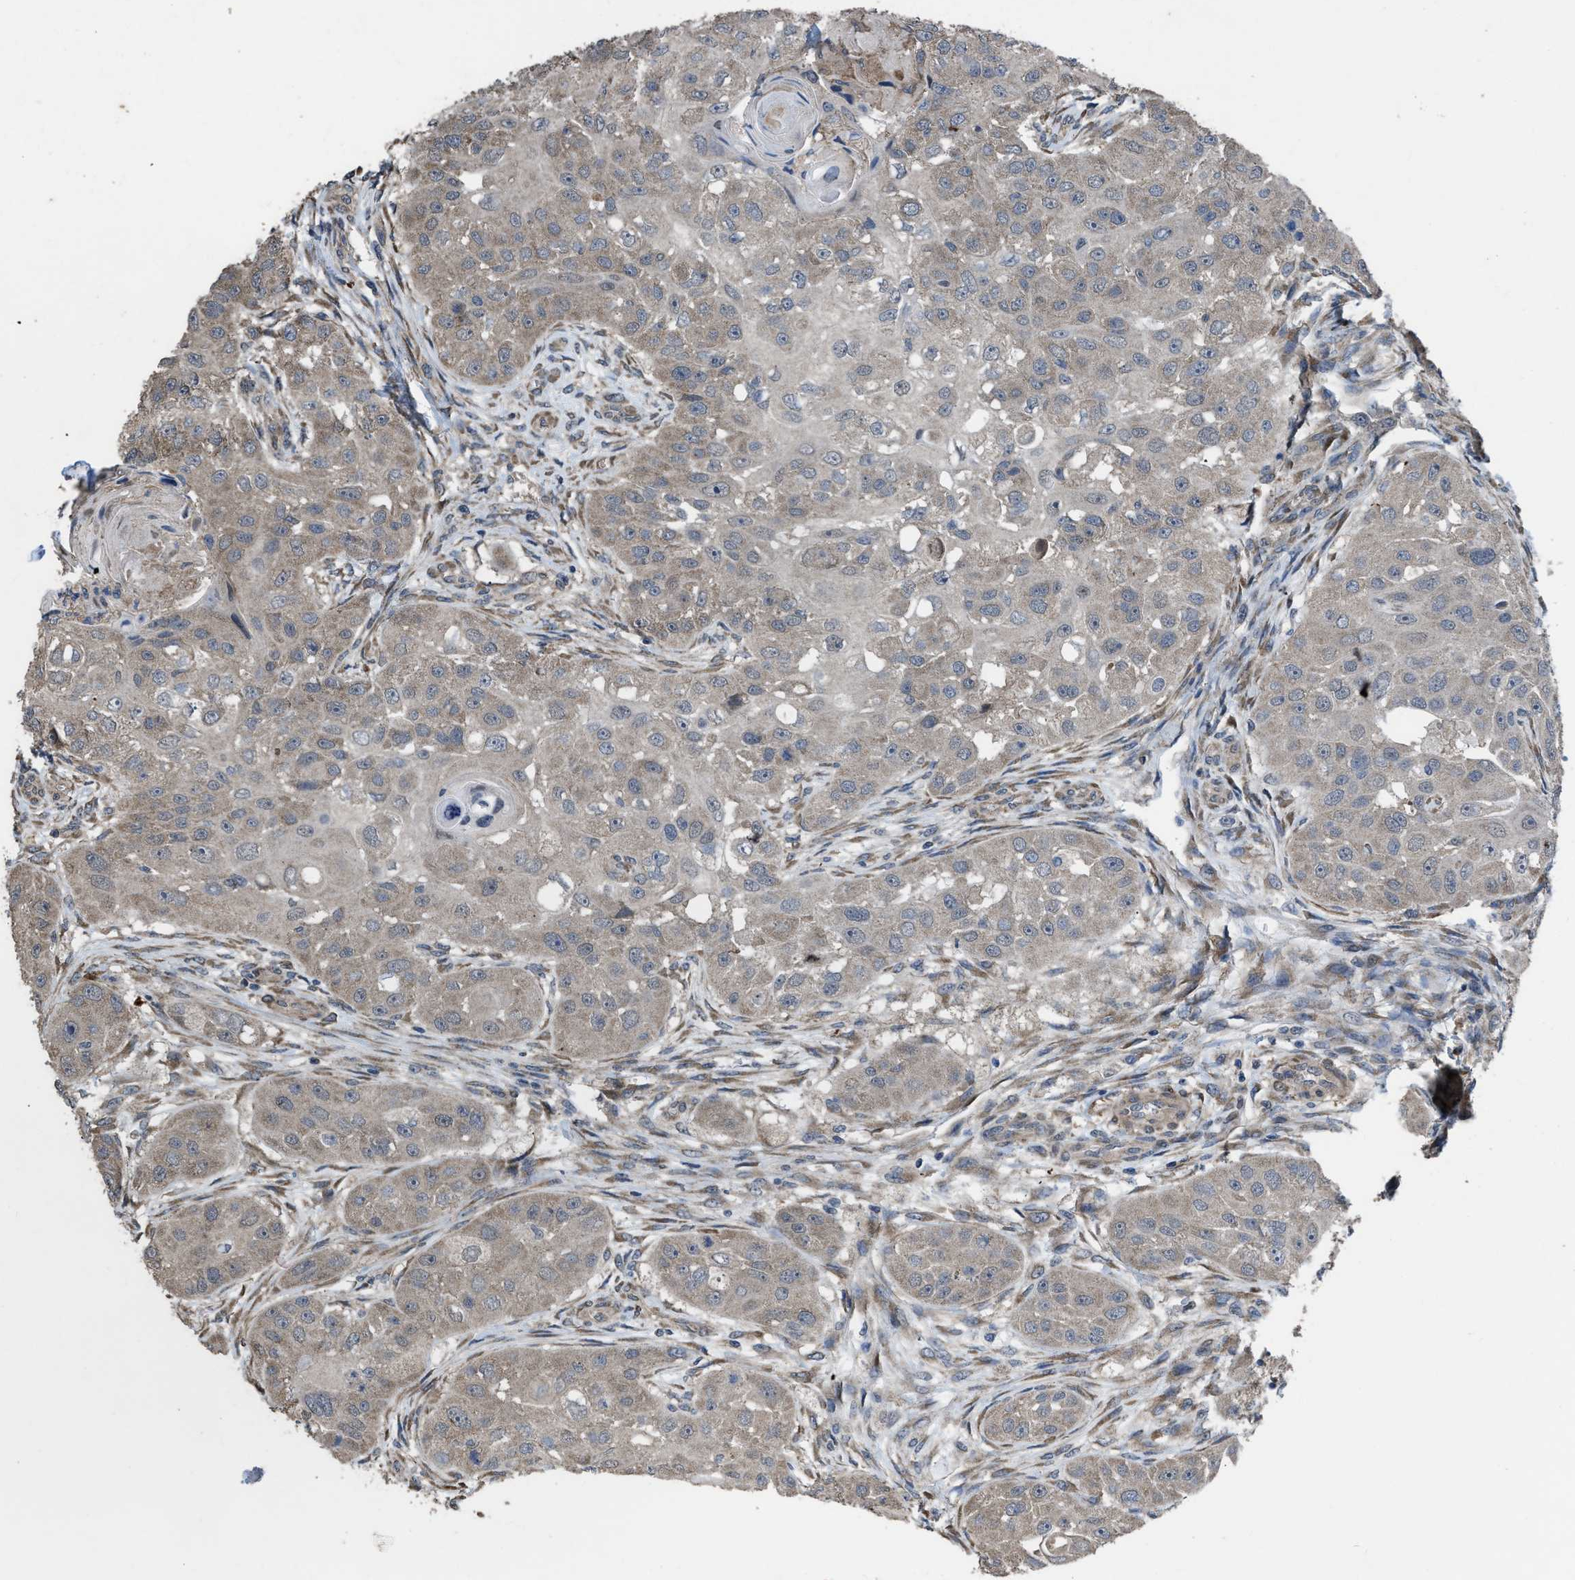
{"staining": {"intensity": "weak", "quantity": "<25%", "location": "cytoplasmic/membranous"}, "tissue": "head and neck cancer", "cell_type": "Tumor cells", "image_type": "cancer", "snomed": [{"axis": "morphology", "description": "Normal tissue, NOS"}, {"axis": "morphology", "description": "Squamous cell carcinoma, NOS"}, {"axis": "topography", "description": "Skeletal muscle"}, {"axis": "topography", "description": "Head-Neck"}], "caption": "Immunohistochemistry (IHC) histopathology image of neoplastic tissue: human head and neck cancer stained with DAB (3,3'-diaminobenzidine) displays no significant protein staining in tumor cells.", "gene": "ARL6", "patient": {"sex": "male", "age": 51}}